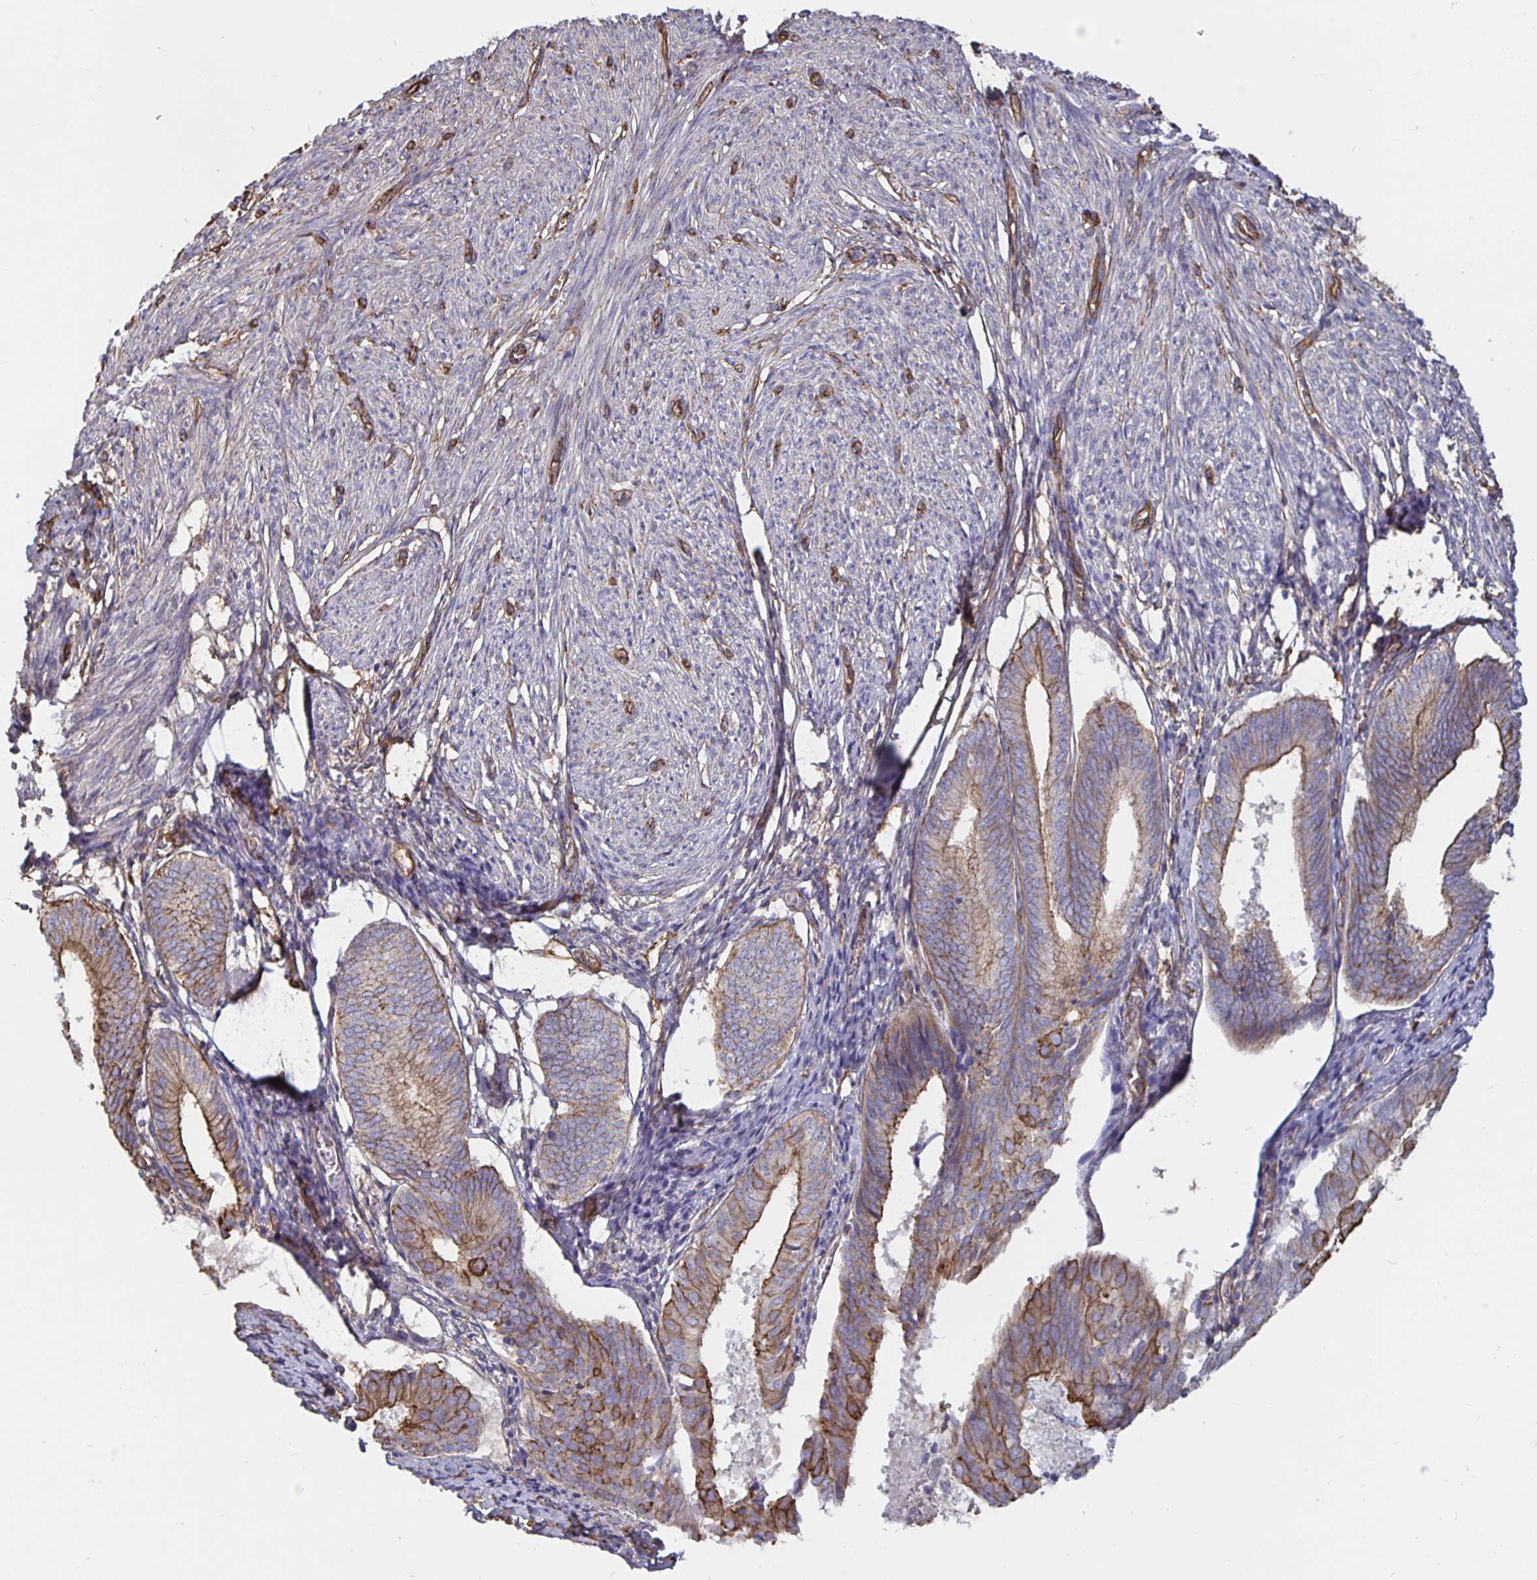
{"staining": {"intensity": "moderate", "quantity": "<25%", "location": "cytoplasmic/membranous"}, "tissue": "endometrium", "cell_type": "Cells in endometrial stroma", "image_type": "normal", "snomed": [{"axis": "morphology", "description": "Normal tissue, NOS"}, {"axis": "topography", "description": "Endometrium"}], "caption": "Human endometrium stained with a brown dye displays moderate cytoplasmic/membranous positive positivity in approximately <25% of cells in endometrial stroma.", "gene": "ARHGEF39", "patient": {"sex": "female", "age": 50}}